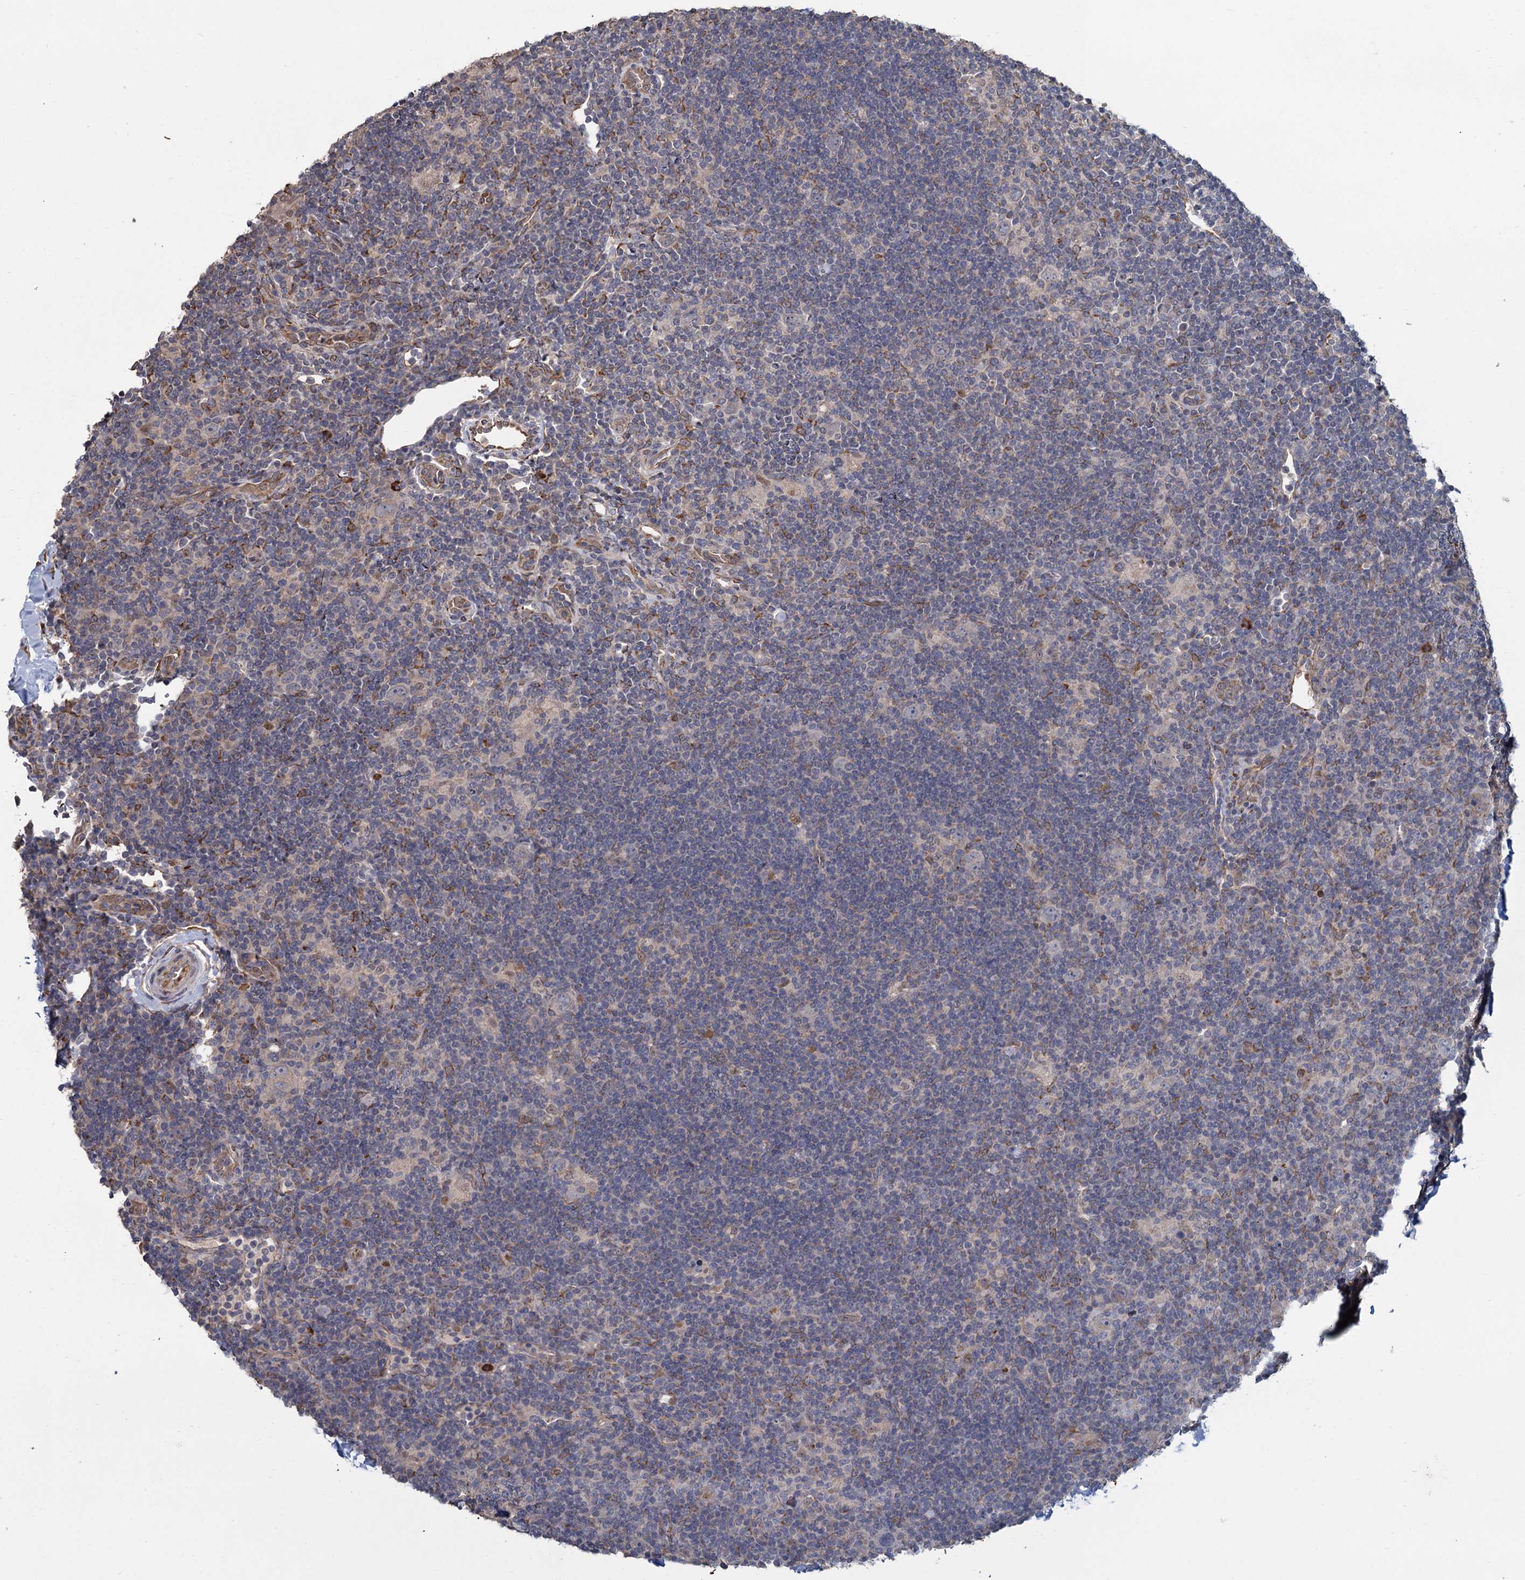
{"staining": {"intensity": "weak", "quantity": "<25%", "location": "cytoplasmic/membranous"}, "tissue": "lymphoma", "cell_type": "Tumor cells", "image_type": "cancer", "snomed": [{"axis": "morphology", "description": "Hodgkin's disease, NOS"}, {"axis": "topography", "description": "Lymph node"}], "caption": "Immunohistochemical staining of Hodgkin's disease displays no significant expression in tumor cells. The staining is performed using DAB (3,3'-diaminobenzidine) brown chromogen with nuclei counter-stained in using hematoxylin.", "gene": "LRRC51", "patient": {"sex": "female", "age": 57}}